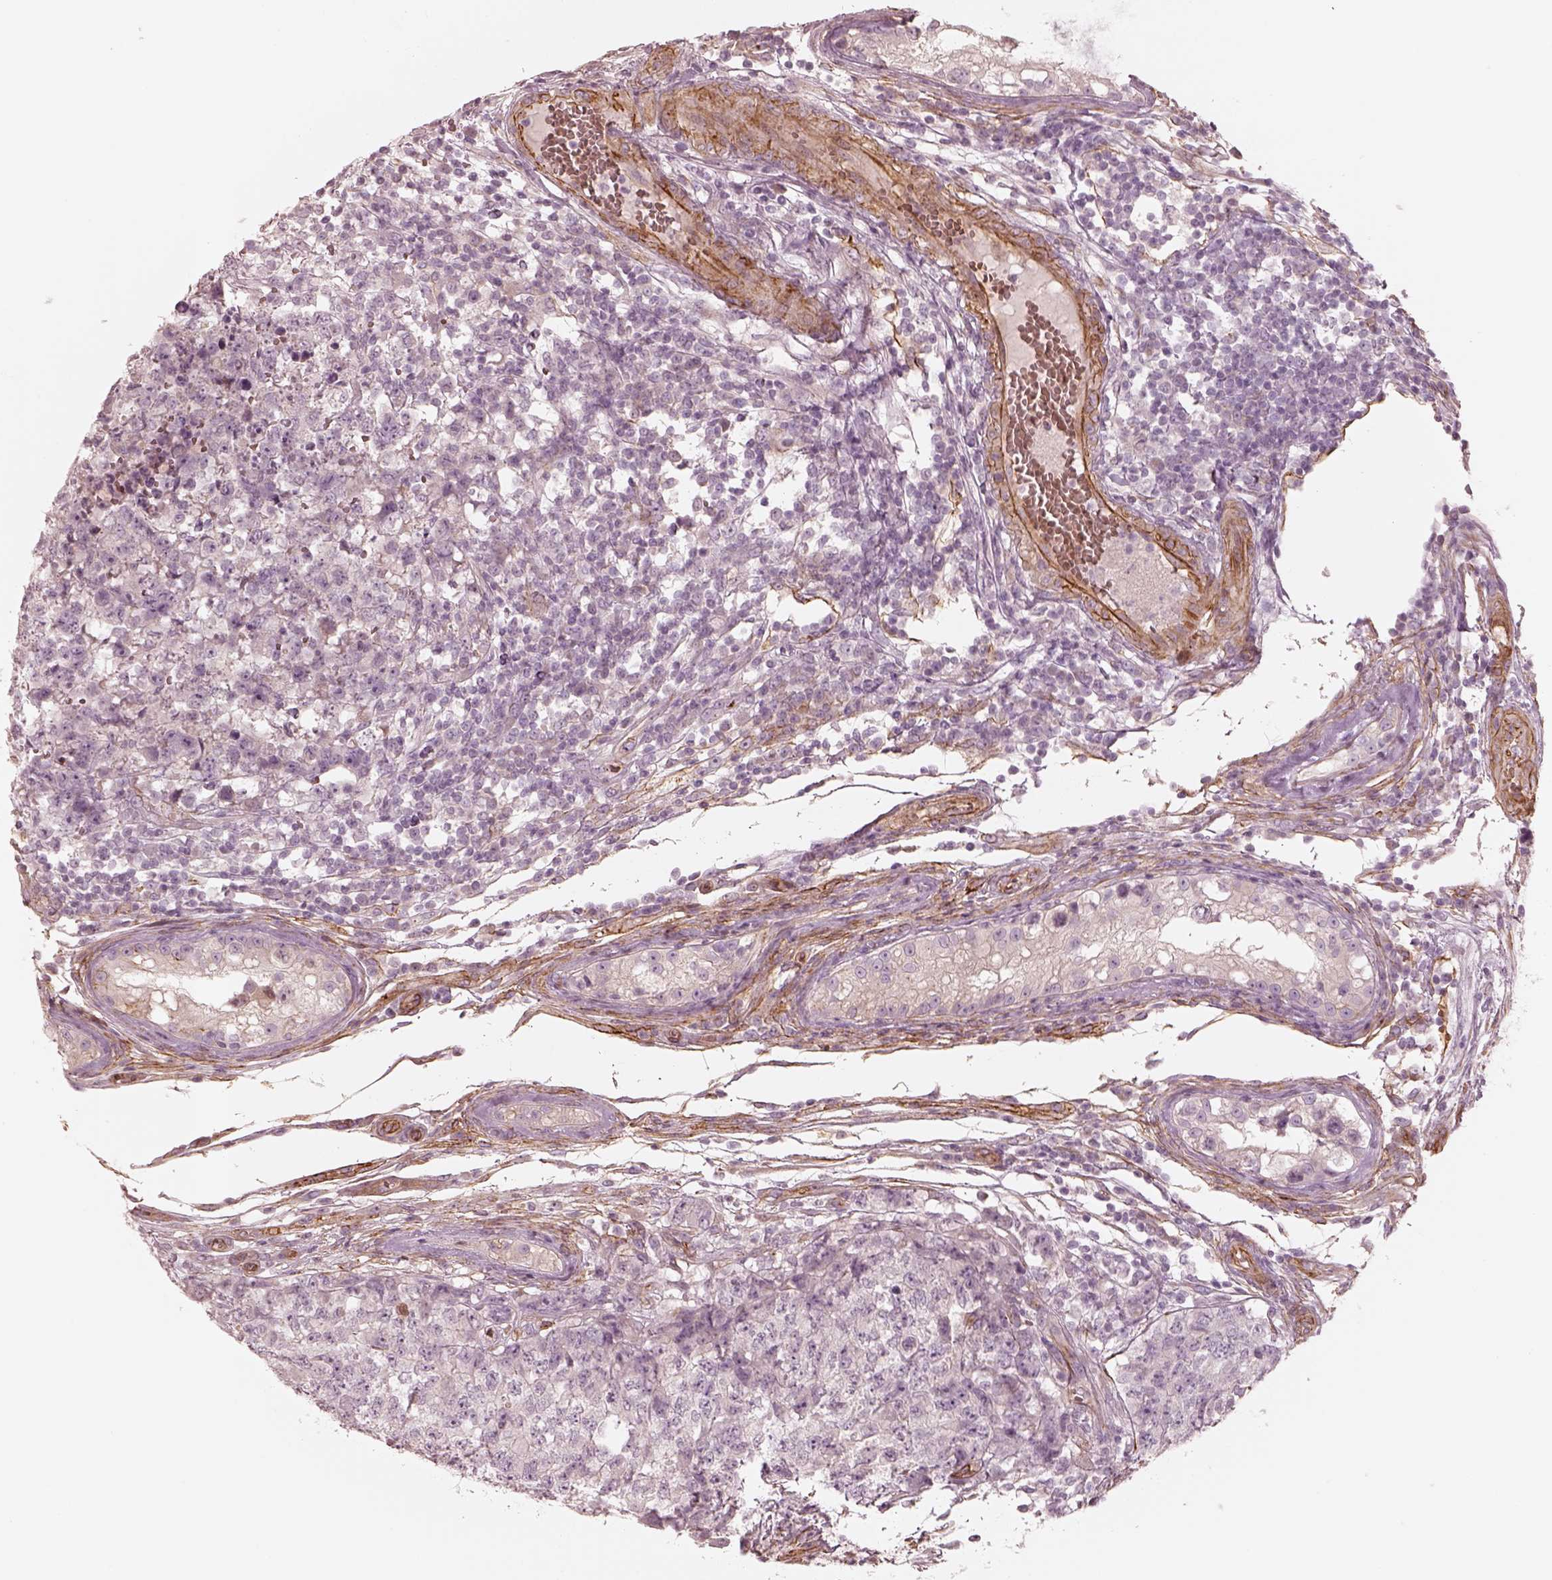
{"staining": {"intensity": "negative", "quantity": "none", "location": "none"}, "tissue": "testis cancer", "cell_type": "Tumor cells", "image_type": "cancer", "snomed": [{"axis": "morphology", "description": "Carcinoma, Embryonal, NOS"}, {"axis": "topography", "description": "Testis"}], "caption": "This is an immunohistochemistry (IHC) histopathology image of testis cancer (embryonal carcinoma). There is no expression in tumor cells.", "gene": "CRYM", "patient": {"sex": "male", "age": 23}}